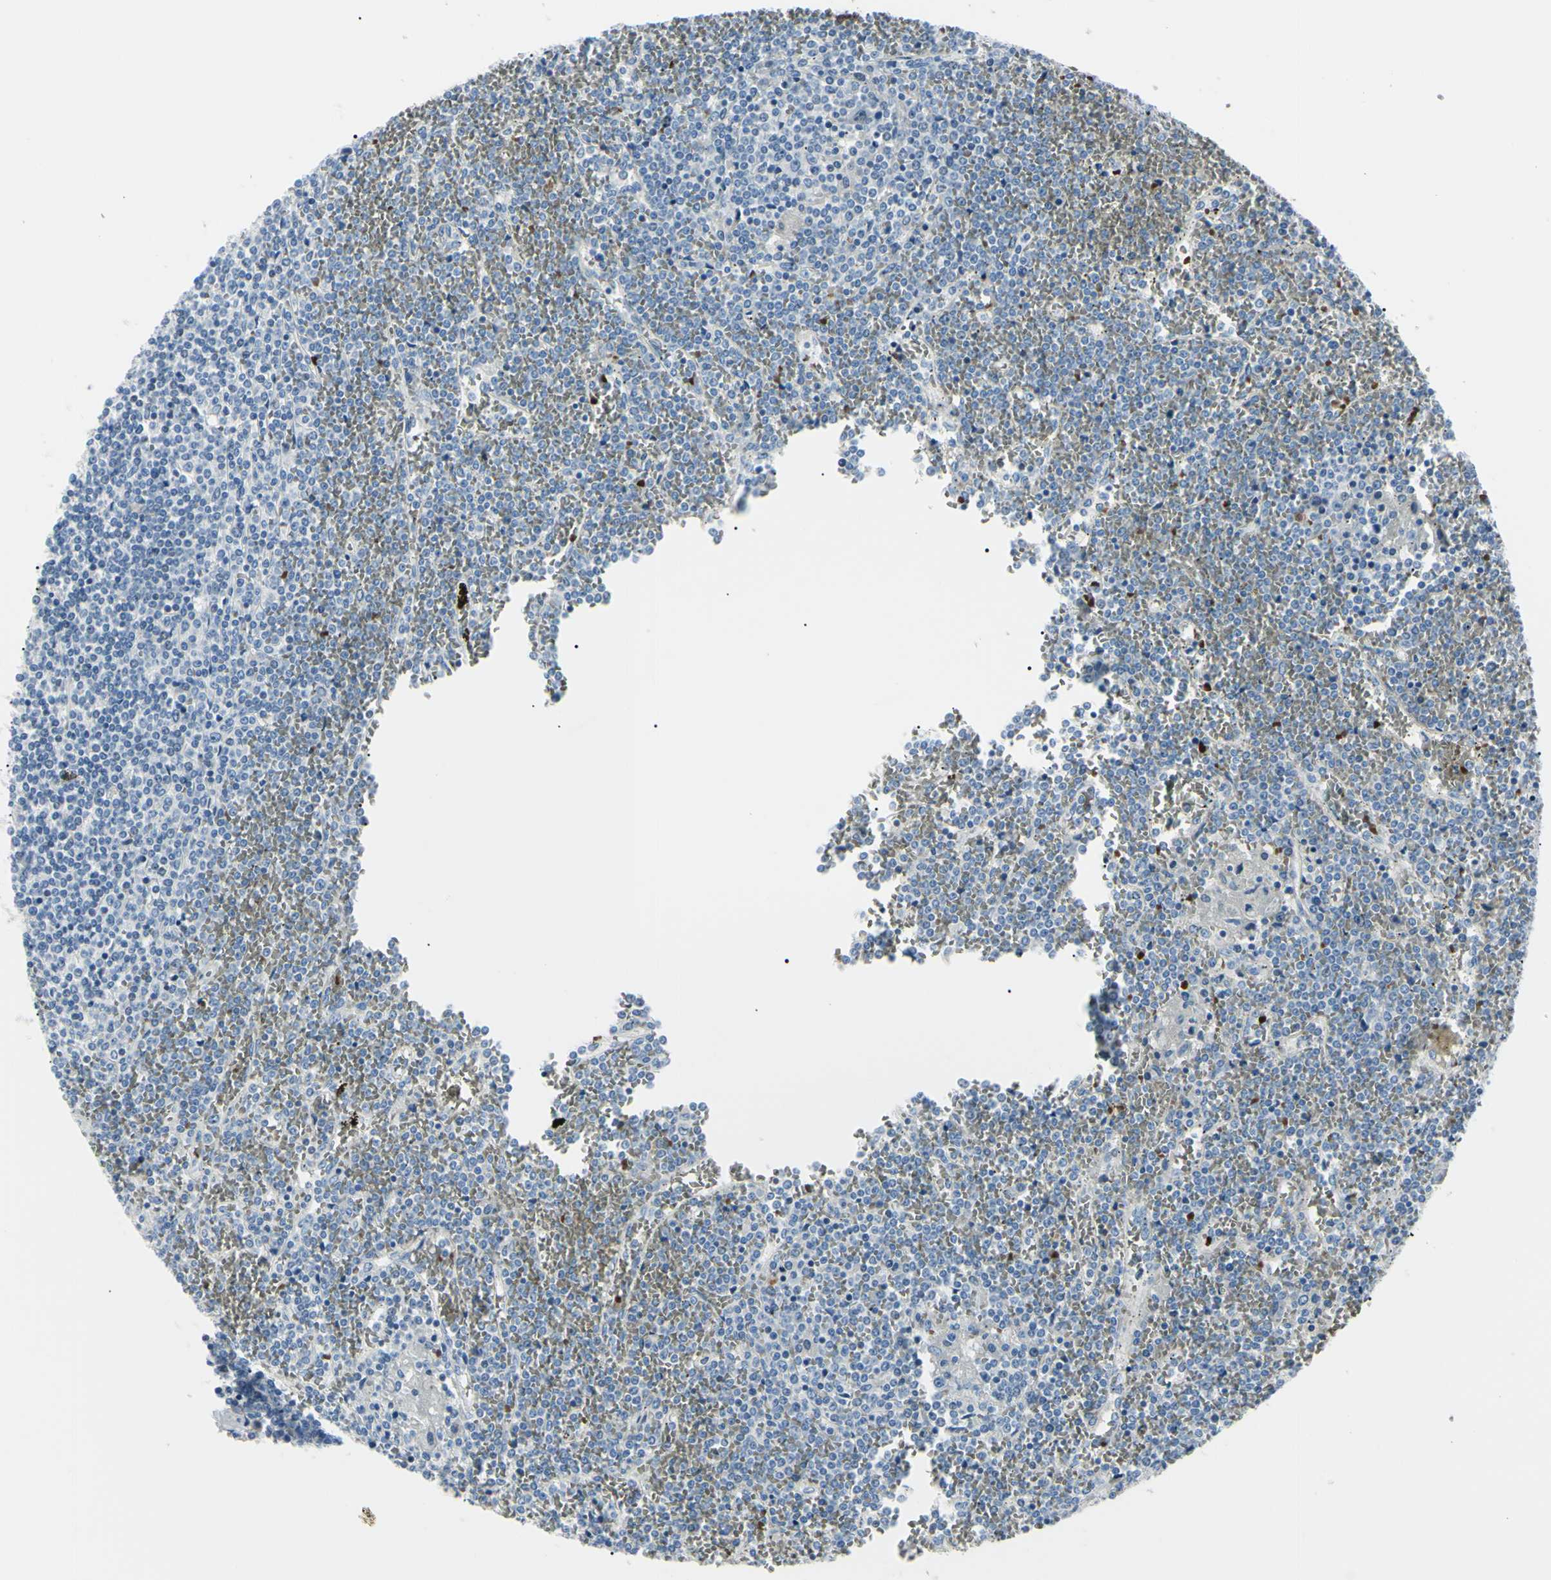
{"staining": {"intensity": "negative", "quantity": "none", "location": "none"}, "tissue": "lymphoma", "cell_type": "Tumor cells", "image_type": "cancer", "snomed": [{"axis": "morphology", "description": "Malignant lymphoma, non-Hodgkin's type, Low grade"}, {"axis": "topography", "description": "Spleen"}], "caption": "Tumor cells show no significant protein expression in lymphoma.", "gene": "CA2", "patient": {"sex": "female", "age": 19}}